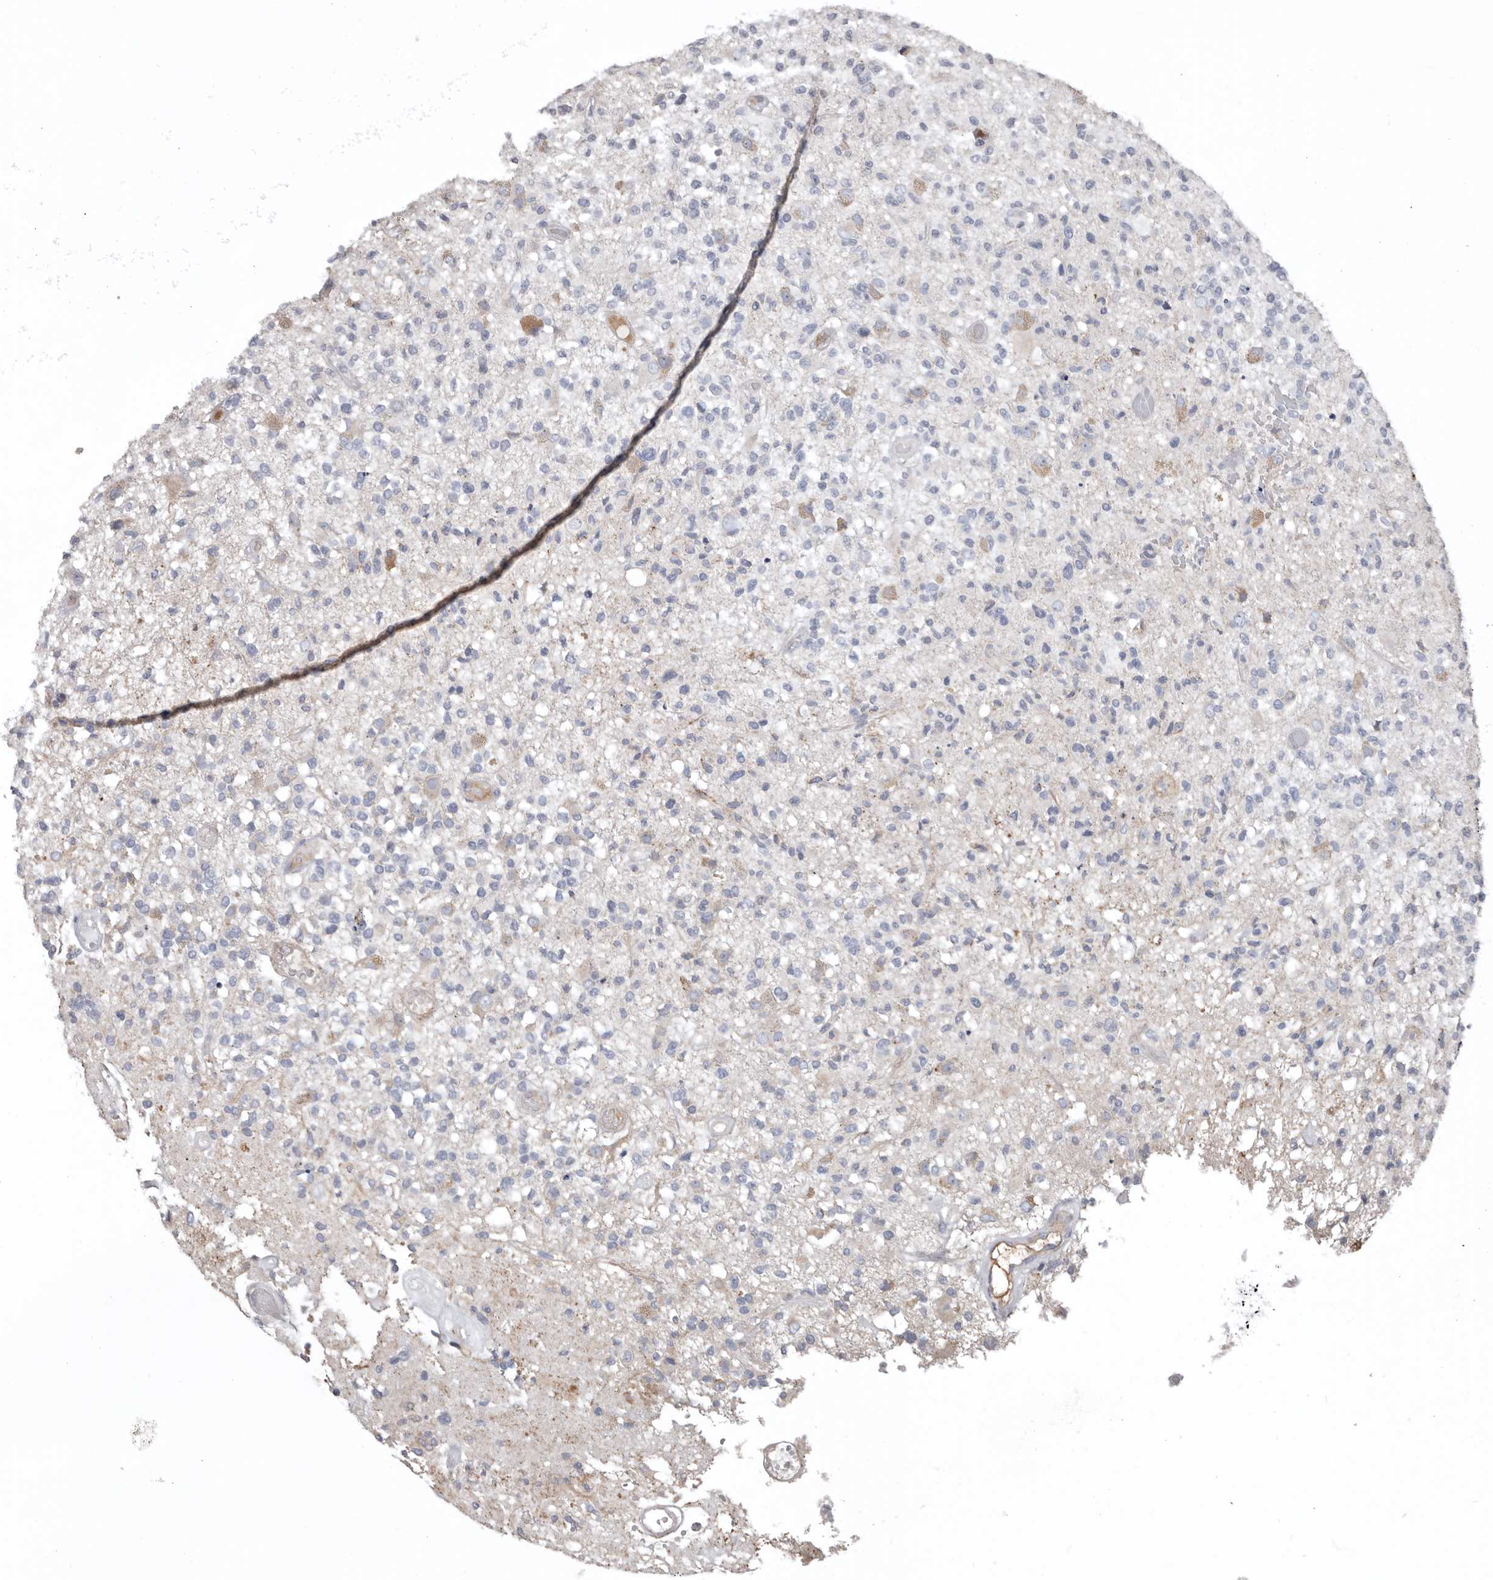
{"staining": {"intensity": "negative", "quantity": "none", "location": "none"}, "tissue": "glioma", "cell_type": "Tumor cells", "image_type": "cancer", "snomed": [{"axis": "morphology", "description": "Glioma, malignant, High grade"}, {"axis": "morphology", "description": "Glioblastoma, NOS"}, {"axis": "topography", "description": "Brain"}], "caption": "This is an immunohistochemistry (IHC) photomicrograph of glioma. There is no expression in tumor cells.", "gene": "ZNF114", "patient": {"sex": "male", "age": 60}}